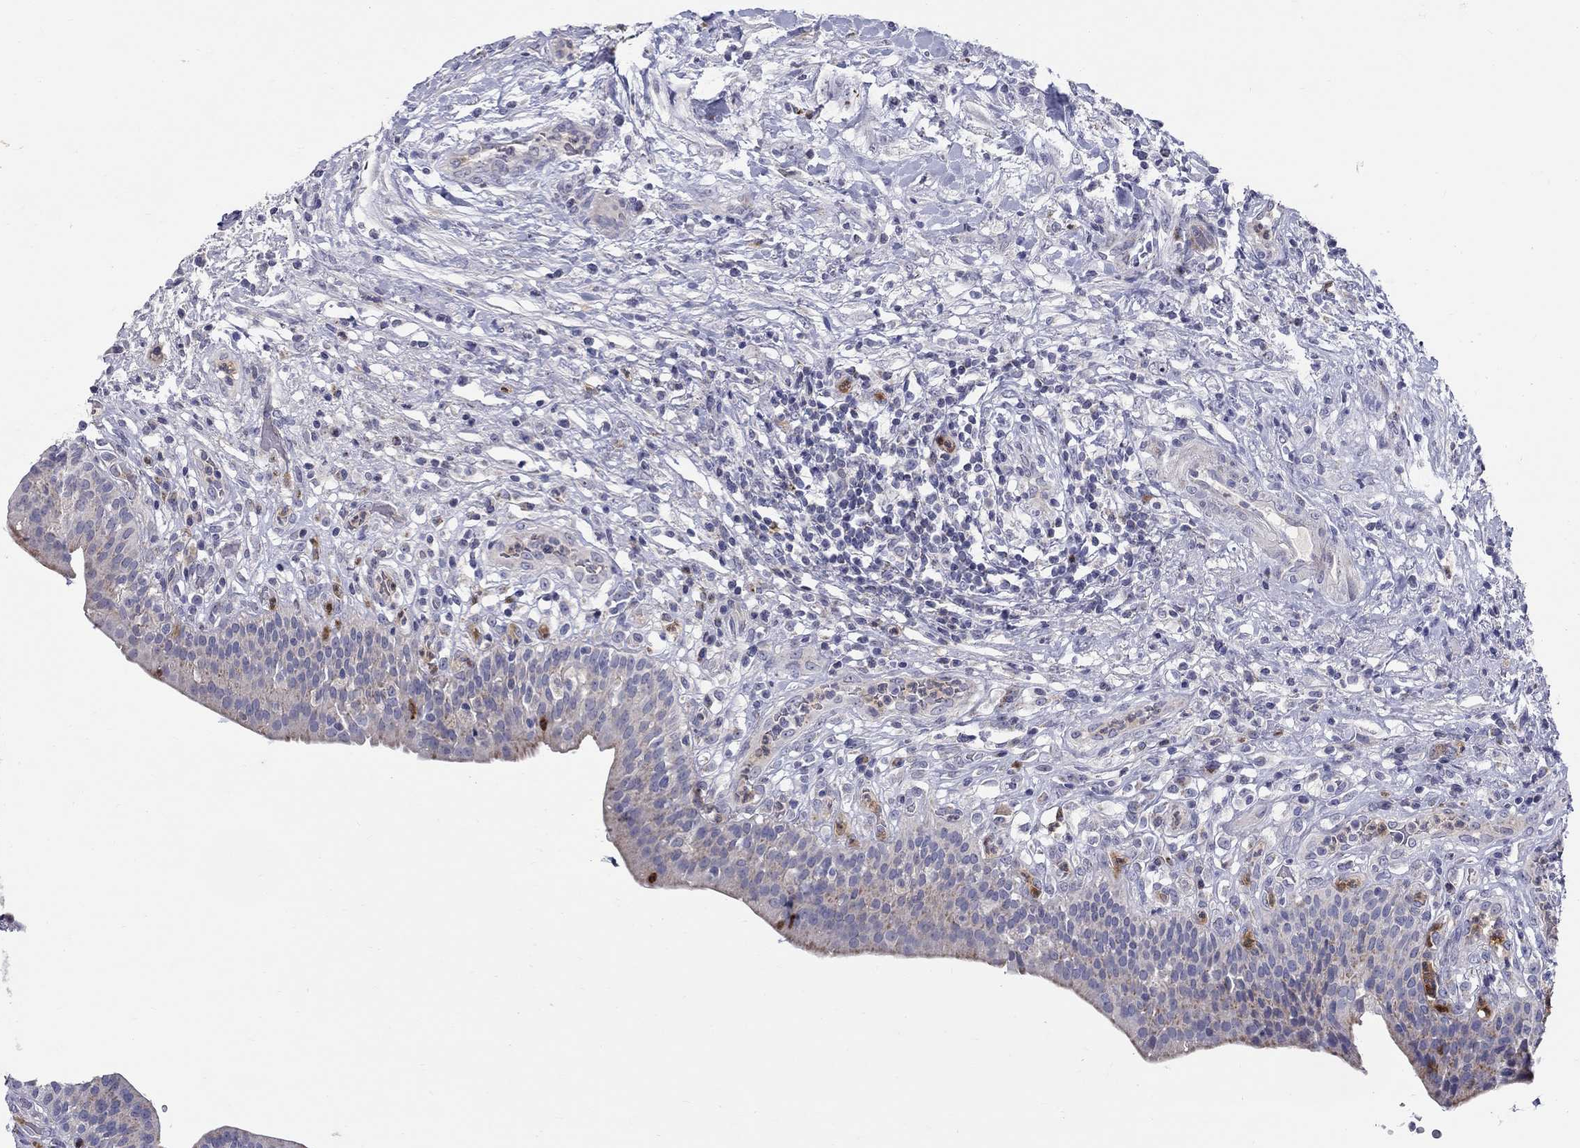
{"staining": {"intensity": "strong", "quantity": "<25%", "location": "cytoplasmic/membranous"}, "tissue": "urinary bladder", "cell_type": "Urothelial cells", "image_type": "normal", "snomed": [{"axis": "morphology", "description": "Normal tissue, NOS"}, {"axis": "topography", "description": "Urinary bladder"}], "caption": "Immunohistochemistry photomicrograph of unremarkable urinary bladder: human urinary bladder stained using immunohistochemistry shows medium levels of strong protein expression localized specifically in the cytoplasmic/membranous of urothelial cells, appearing as a cytoplasmic/membranous brown color.", "gene": "HMX2", "patient": {"sex": "male", "age": 66}}